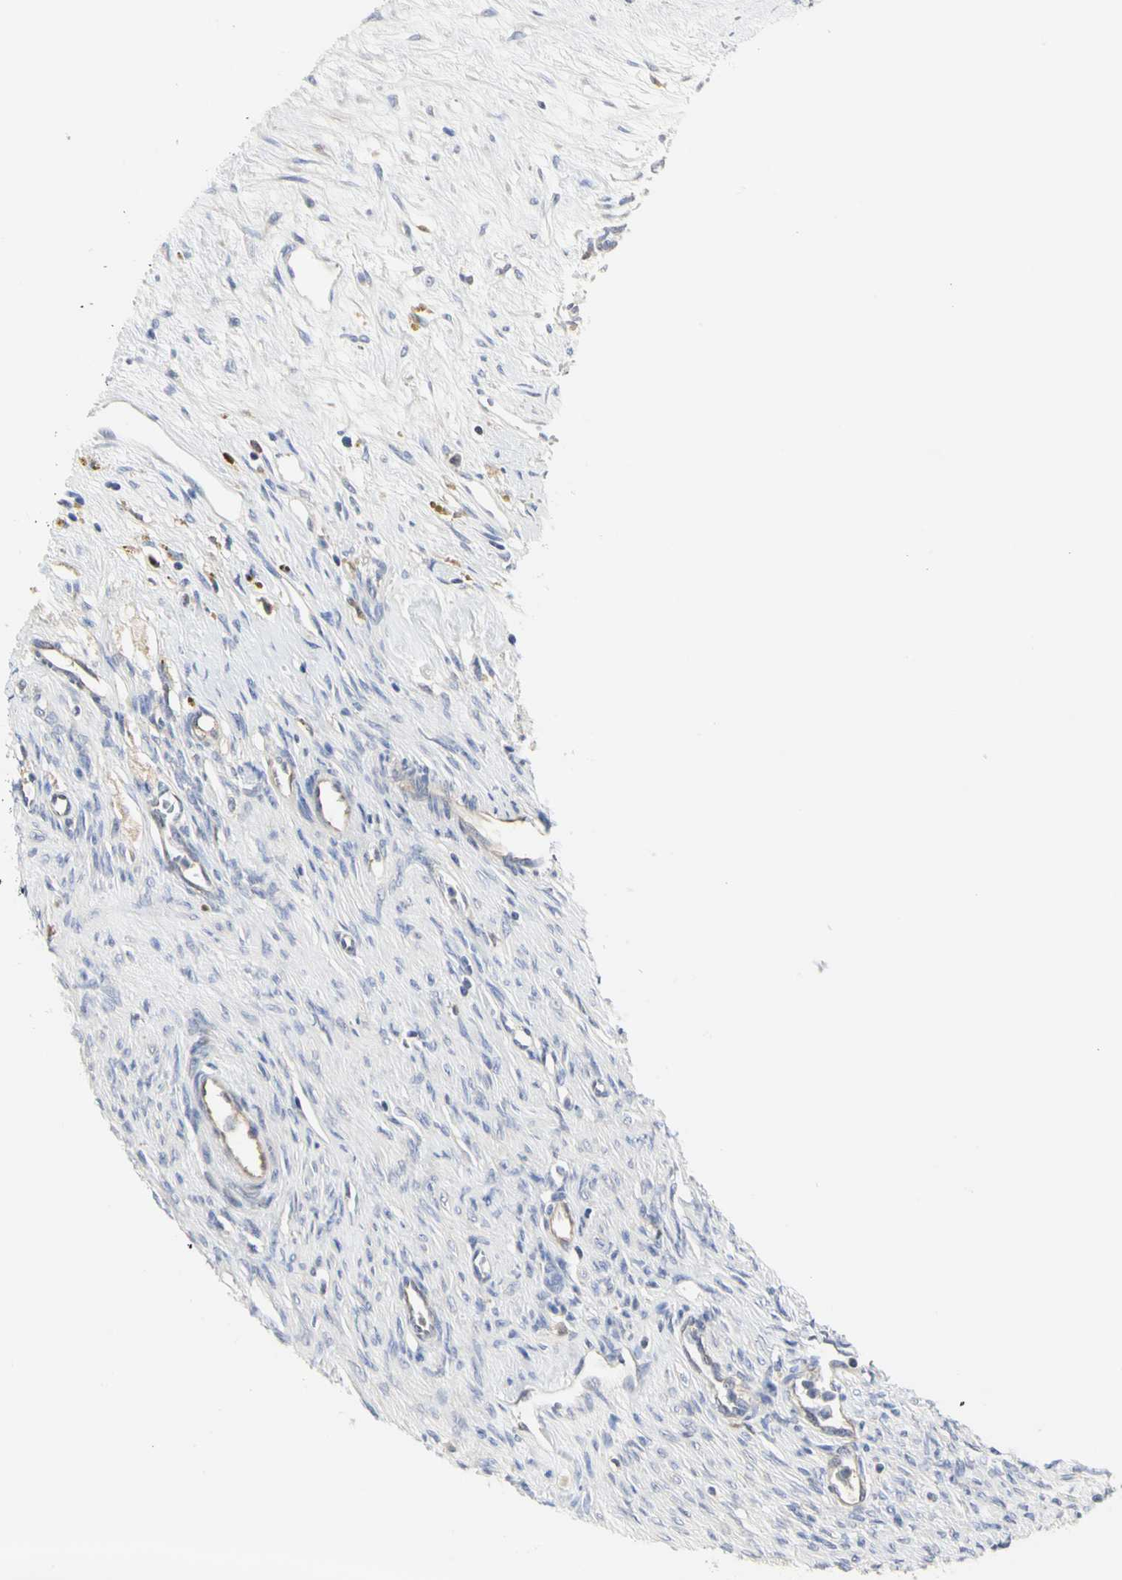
{"staining": {"intensity": "negative", "quantity": "none", "location": "none"}, "tissue": "ovary", "cell_type": "Ovarian stroma cells", "image_type": "normal", "snomed": [{"axis": "morphology", "description": "Normal tissue, NOS"}, {"axis": "topography", "description": "Ovary"}], "caption": "Immunohistochemistry of benign ovary demonstrates no positivity in ovarian stroma cells.", "gene": "C3orf52", "patient": {"sex": "female", "age": 33}}